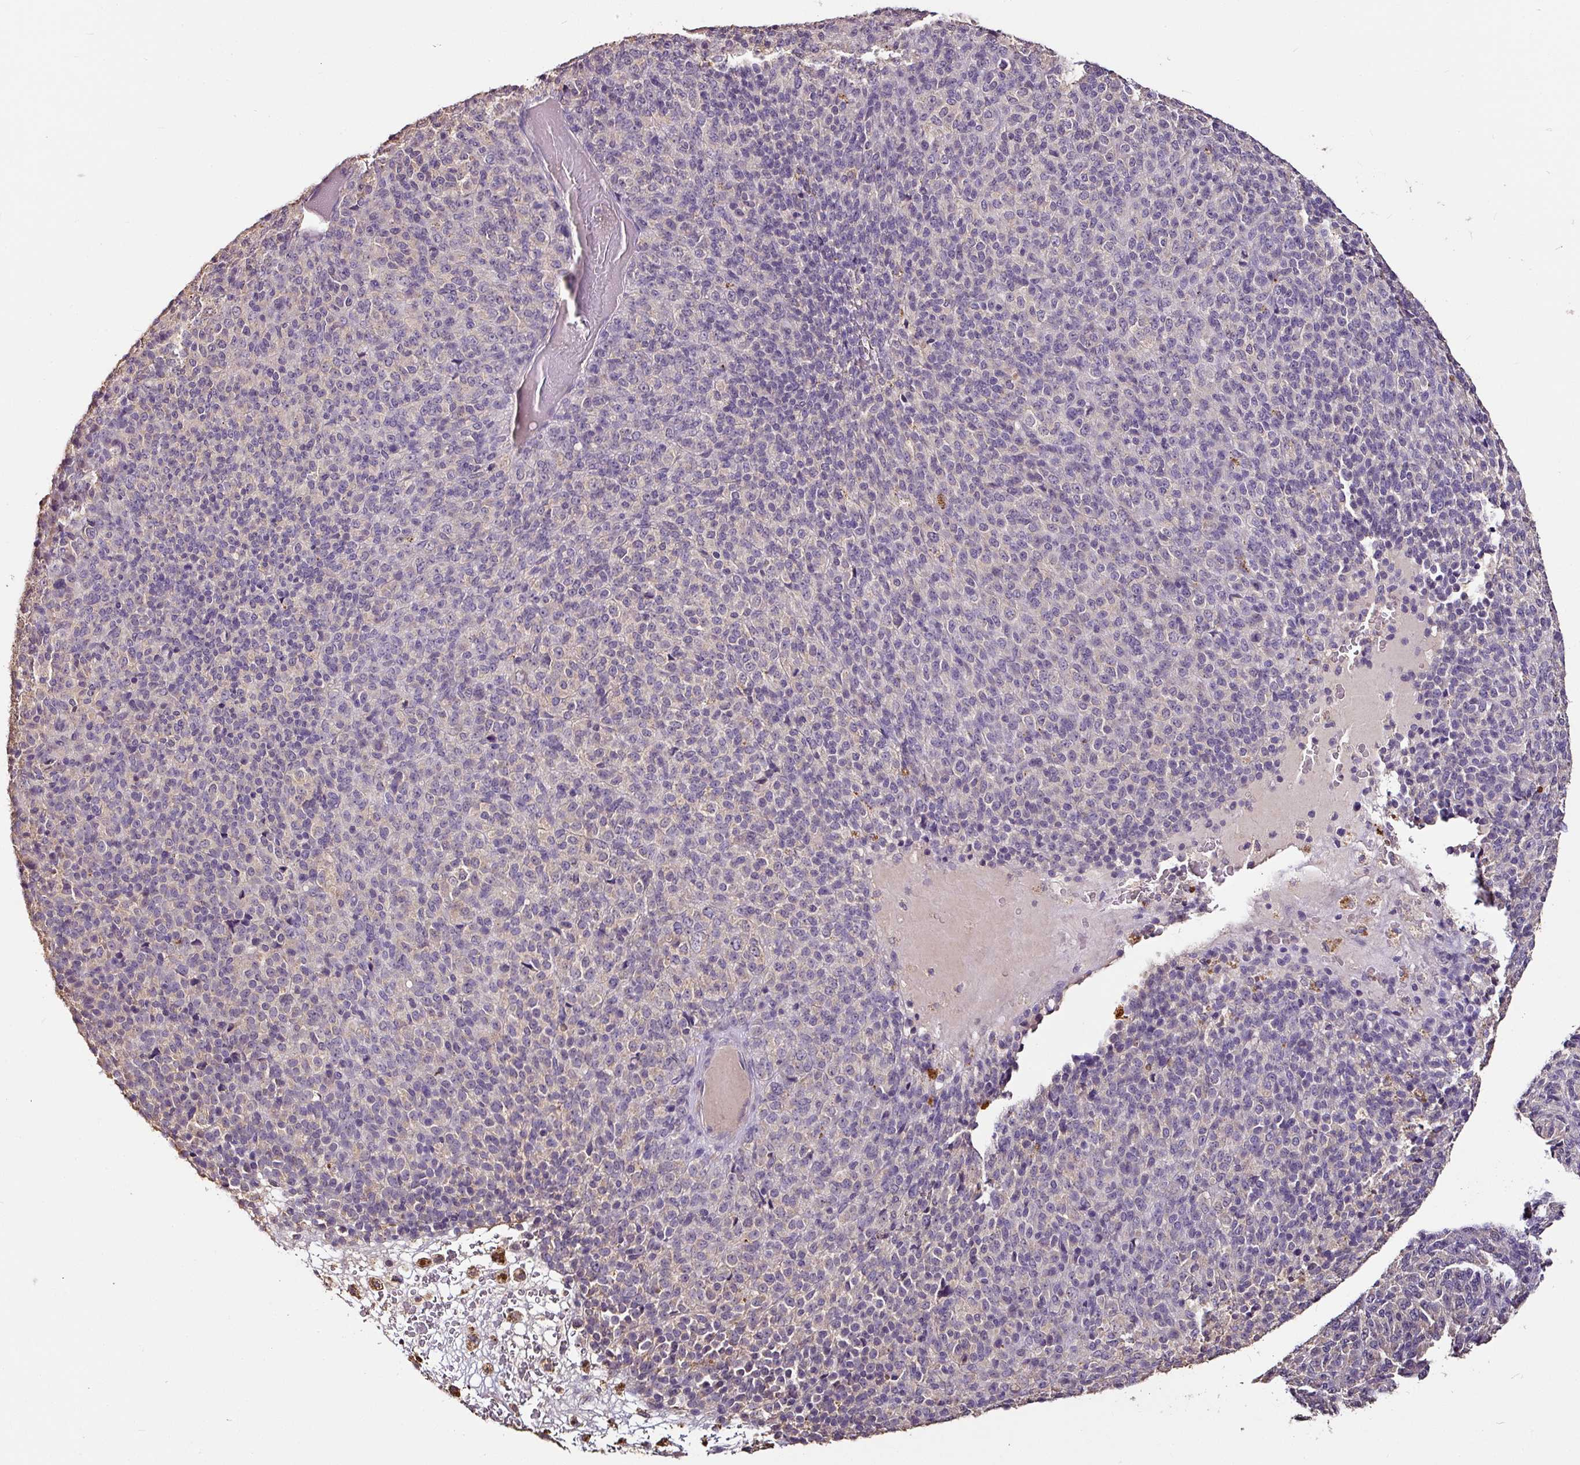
{"staining": {"intensity": "negative", "quantity": "none", "location": "none"}, "tissue": "melanoma", "cell_type": "Tumor cells", "image_type": "cancer", "snomed": [{"axis": "morphology", "description": "Malignant melanoma, Metastatic site"}, {"axis": "topography", "description": "Brain"}], "caption": "A micrograph of malignant melanoma (metastatic site) stained for a protein exhibits no brown staining in tumor cells.", "gene": "RPL38", "patient": {"sex": "female", "age": 56}}